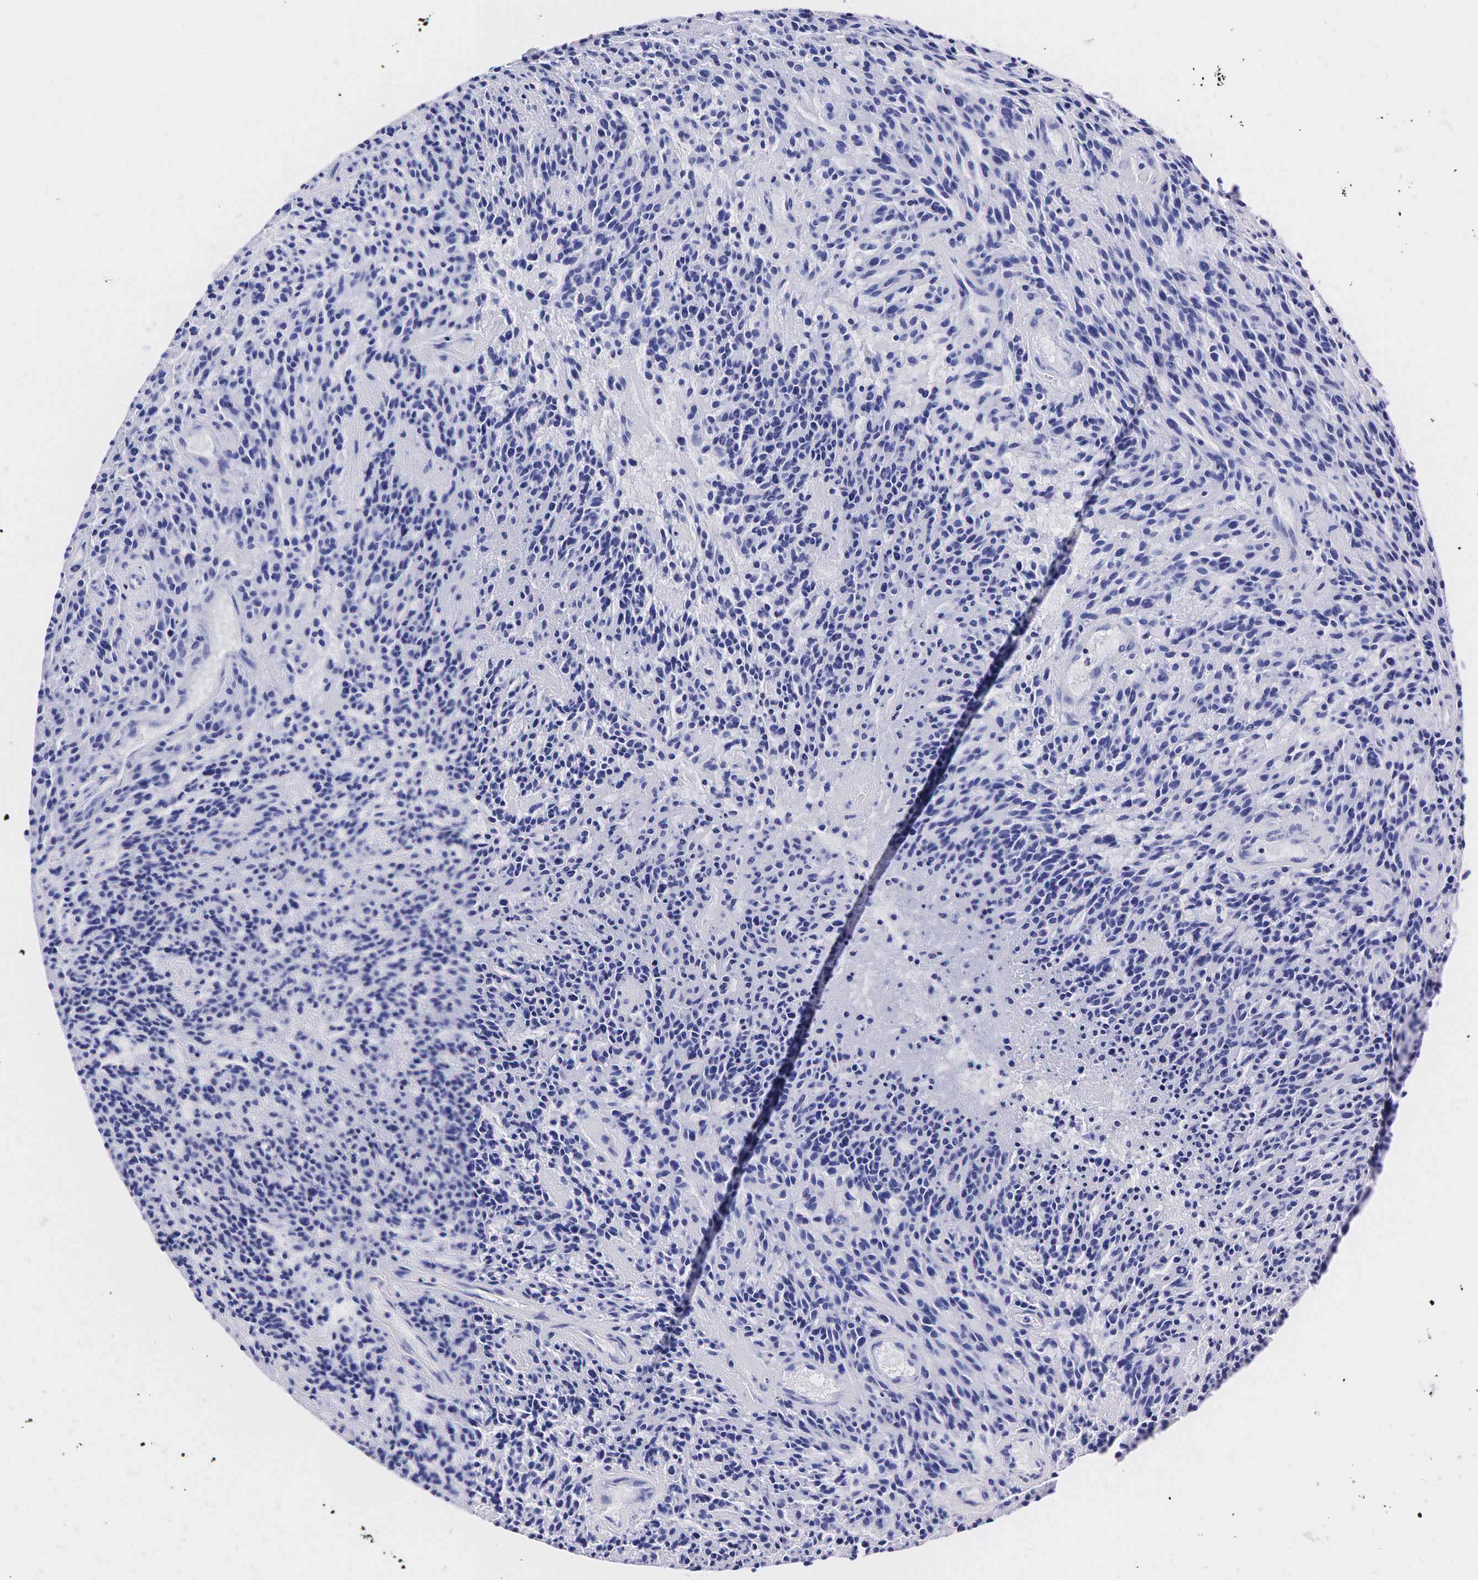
{"staining": {"intensity": "negative", "quantity": "none", "location": "none"}, "tissue": "glioma", "cell_type": "Tumor cells", "image_type": "cancer", "snomed": [{"axis": "morphology", "description": "Glioma, malignant, High grade"}, {"axis": "topography", "description": "Brain"}], "caption": "High-grade glioma (malignant) was stained to show a protein in brown. There is no significant expression in tumor cells. Brightfield microscopy of immunohistochemistry (IHC) stained with DAB (3,3'-diaminobenzidine) (brown) and hematoxylin (blue), captured at high magnification.", "gene": "KLK3", "patient": {"sex": "female", "age": 13}}